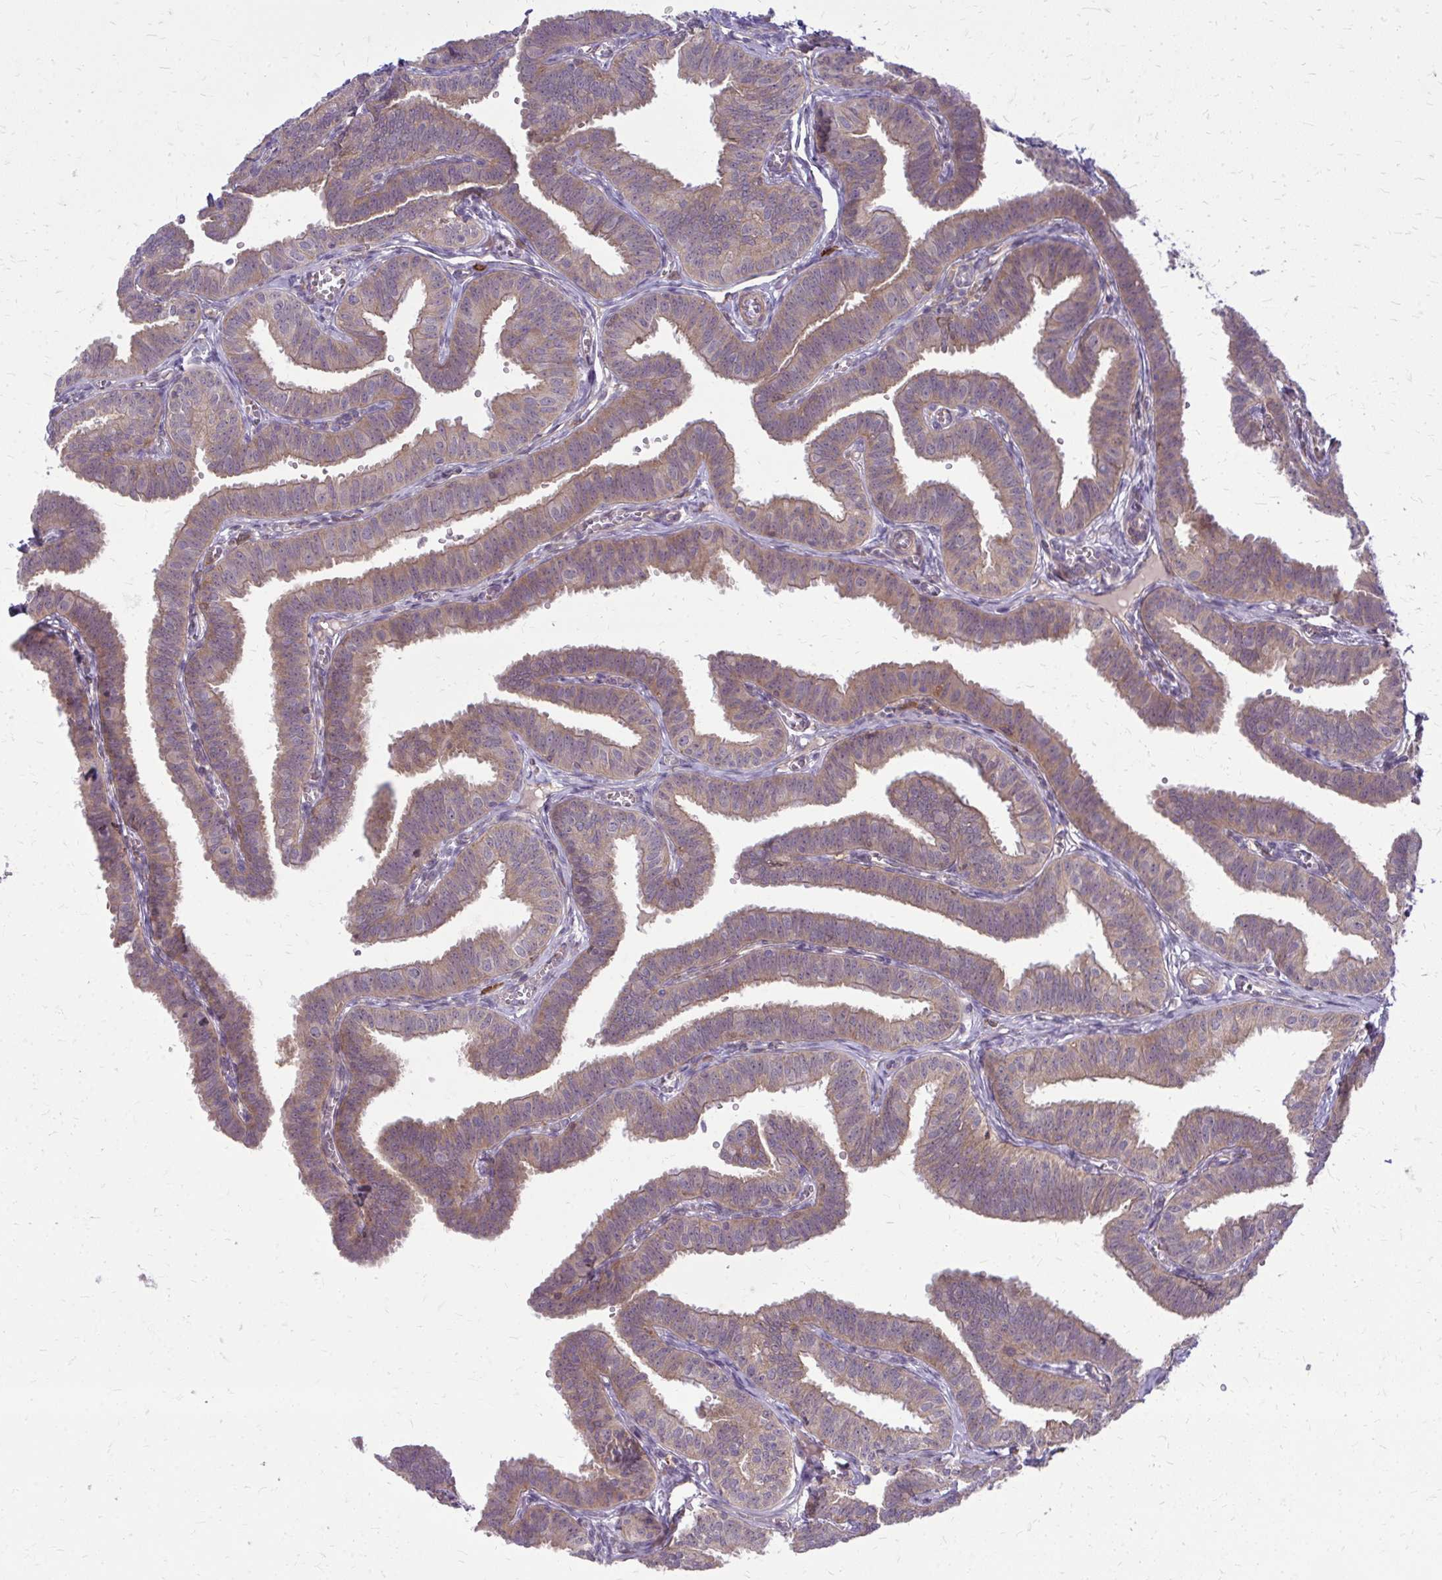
{"staining": {"intensity": "moderate", "quantity": ">75%", "location": "cytoplasmic/membranous"}, "tissue": "fallopian tube", "cell_type": "Glandular cells", "image_type": "normal", "snomed": [{"axis": "morphology", "description": "Normal tissue, NOS"}, {"axis": "topography", "description": "Fallopian tube"}], "caption": "High-magnification brightfield microscopy of unremarkable fallopian tube stained with DAB (3,3'-diaminobenzidine) (brown) and counterstained with hematoxylin (blue). glandular cells exhibit moderate cytoplasmic/membranous positivity is present in approximately>75% of cells. The protein of interest is shown in brown color, while the nuclei are stained blue.", "gene": "OXNAD1", "patient": {"sex": "female", "age": 25}}